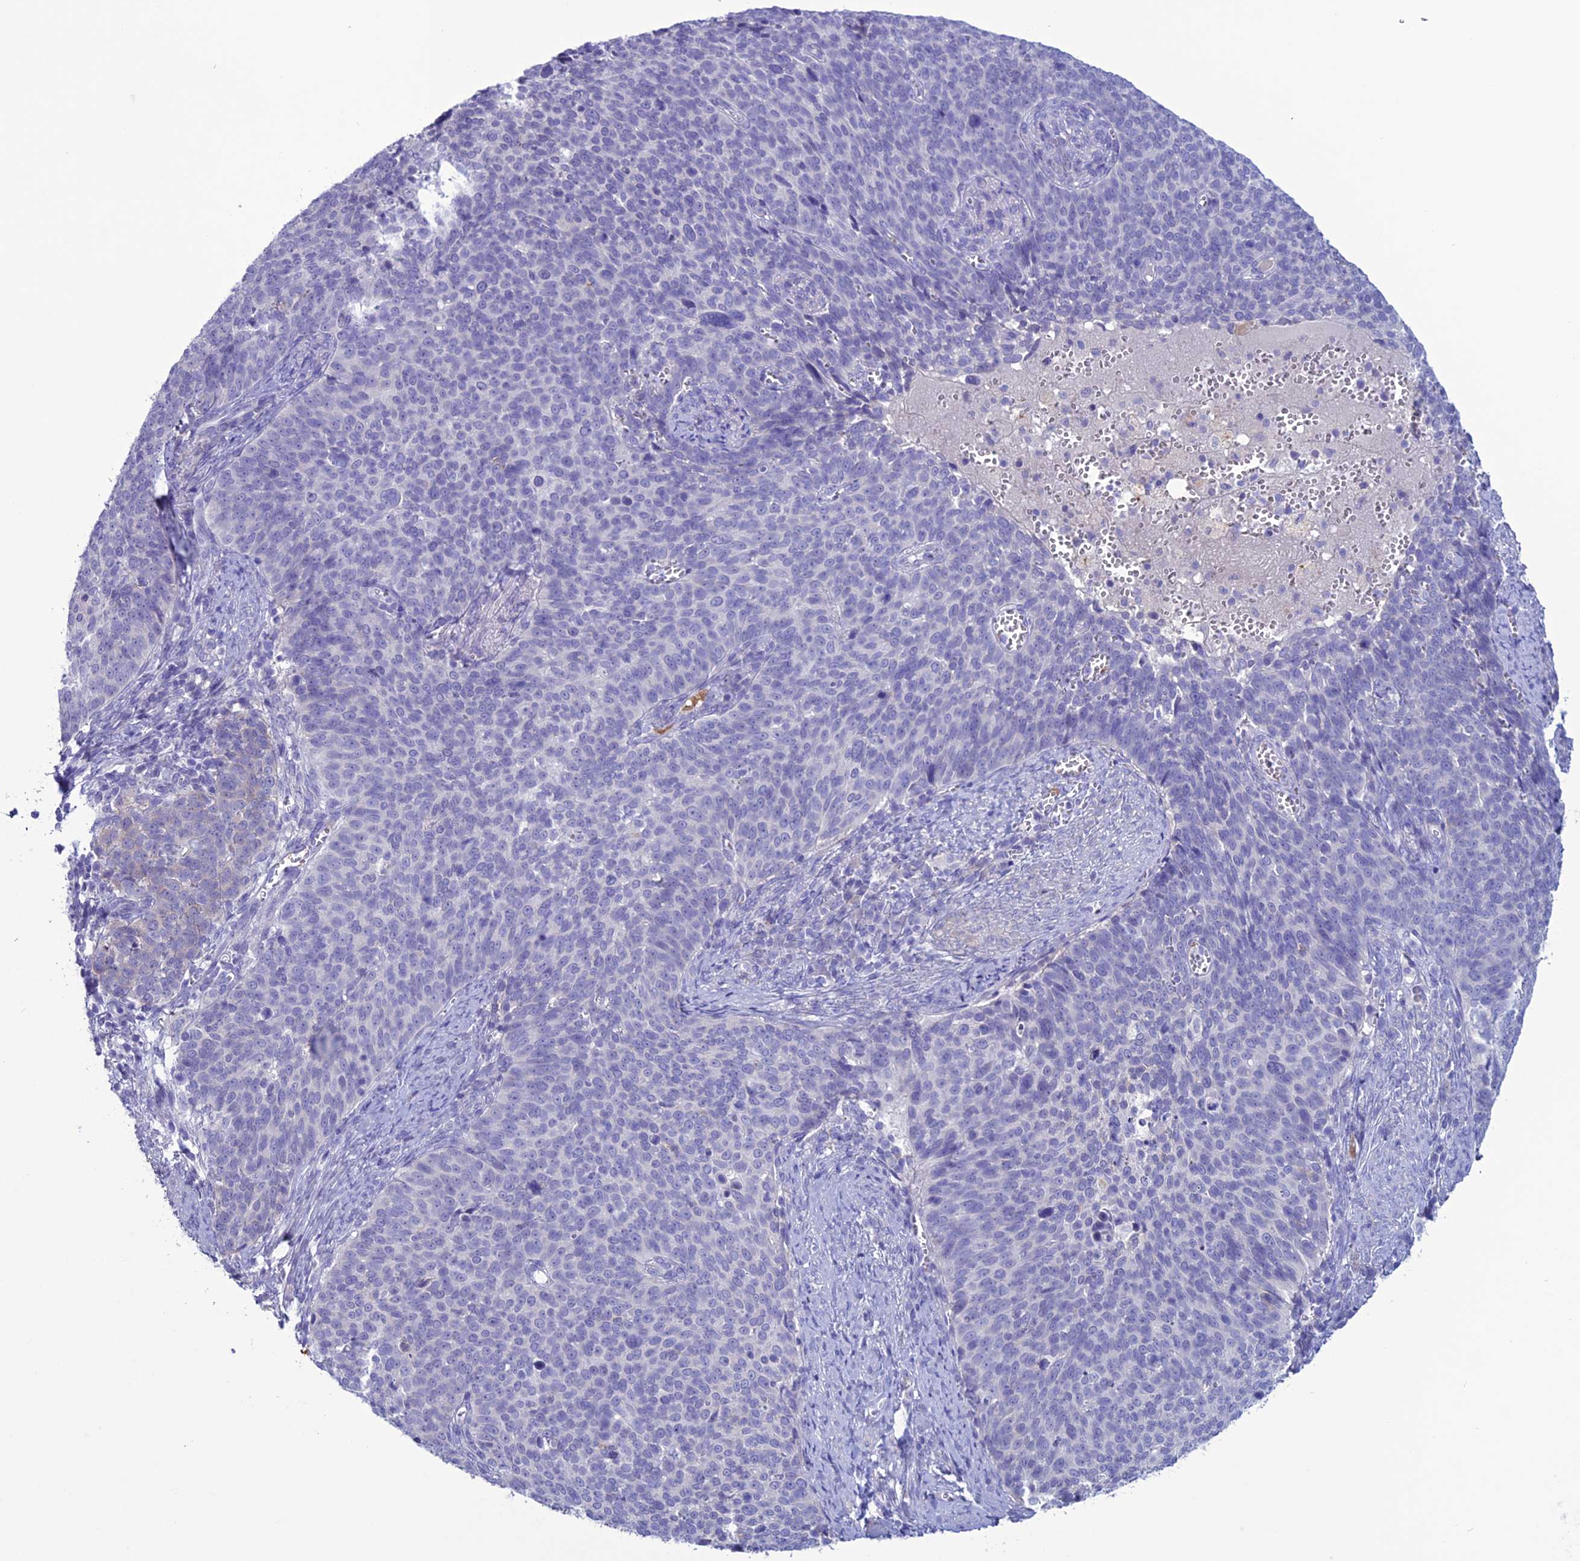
{"staining": {"intensity": "negative", "quantity": "none", "location": "none"}, "tissue": "cervical cancer", "cell_type": "Tumor cells", "image_type": "cancer", "snomed": [{"axis": "morphology", "description": "Normal tissue, NOS"}, {"axis": "morphology", "description": "Squamous cell carcinoma, NOS"}, {"axis": "topography", "description": "Cervix"}], "caption": "Immunohistochemistry (IHC) histopathology image of neoplastic tissue: human squamous cell carcinoma (cervical) stained with DAB (3,3'-diaminobenzidine) exhibits no significant protein staining in tumor cells.", "gene": "CLEC2L", "patient": {"sex": "female", "age": 39}}